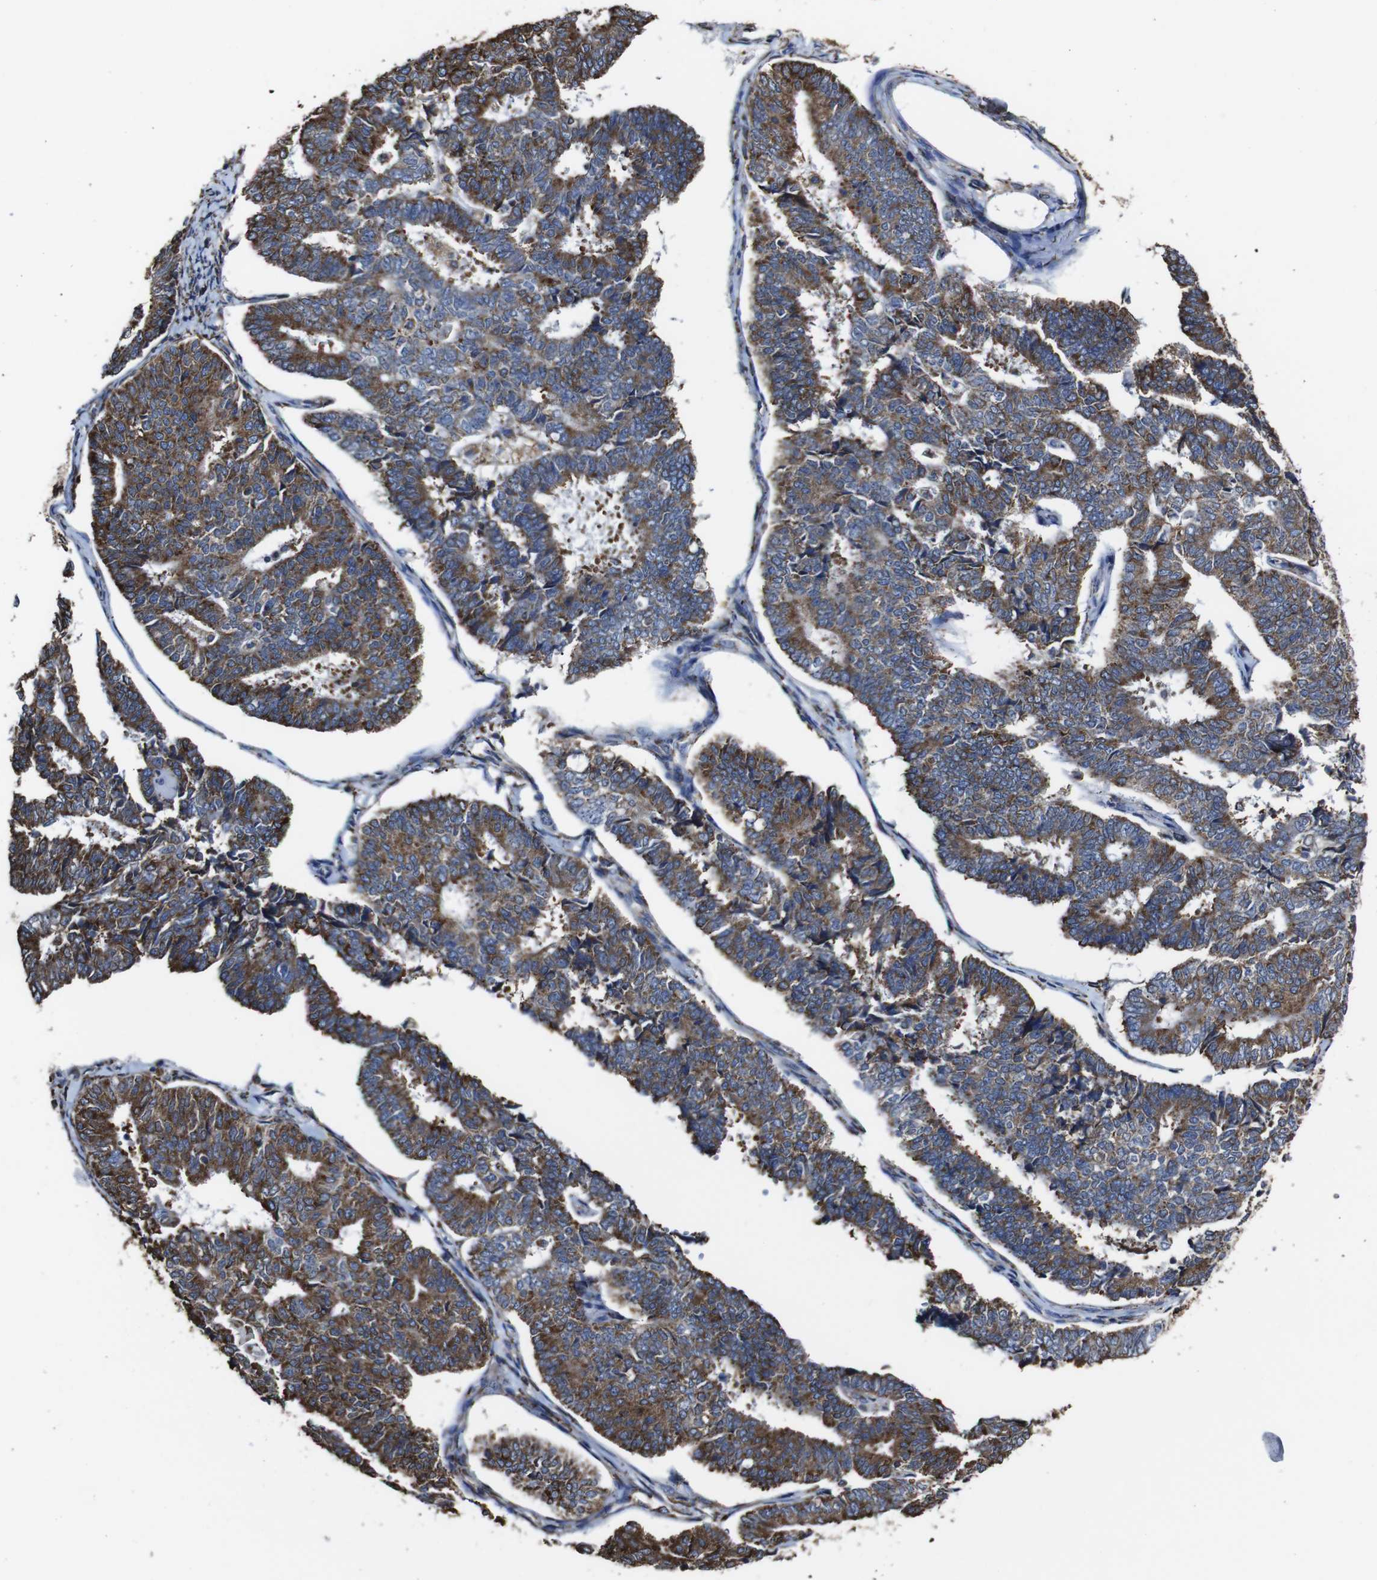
{"staining": {"intensity": "moderate", "quantity": ">75%", "location": "cytoplasmic/membranous"}, "tissue": "endometrial cancer", "cell_type": "Tumor cells", "image_type": "cancer", "snomed": [{"axis": "morphology", "description": "Adenocarcinoma, NOS"}, {"axis": "topography", "description": "Endometrium"}], "caption": "High-magnification brightfield microscopy of endometrial adenocarcinoma stained with DAB (3,3'-diaminobenzidine) (brown) and counterstained with hematoxylin (blue). tumor cells exhibit moderate cytoplasmic/membranous staining is identified in about>75% of cells.", "gene": "PPIB", "patient": {"sex": "female", "age": 70}}